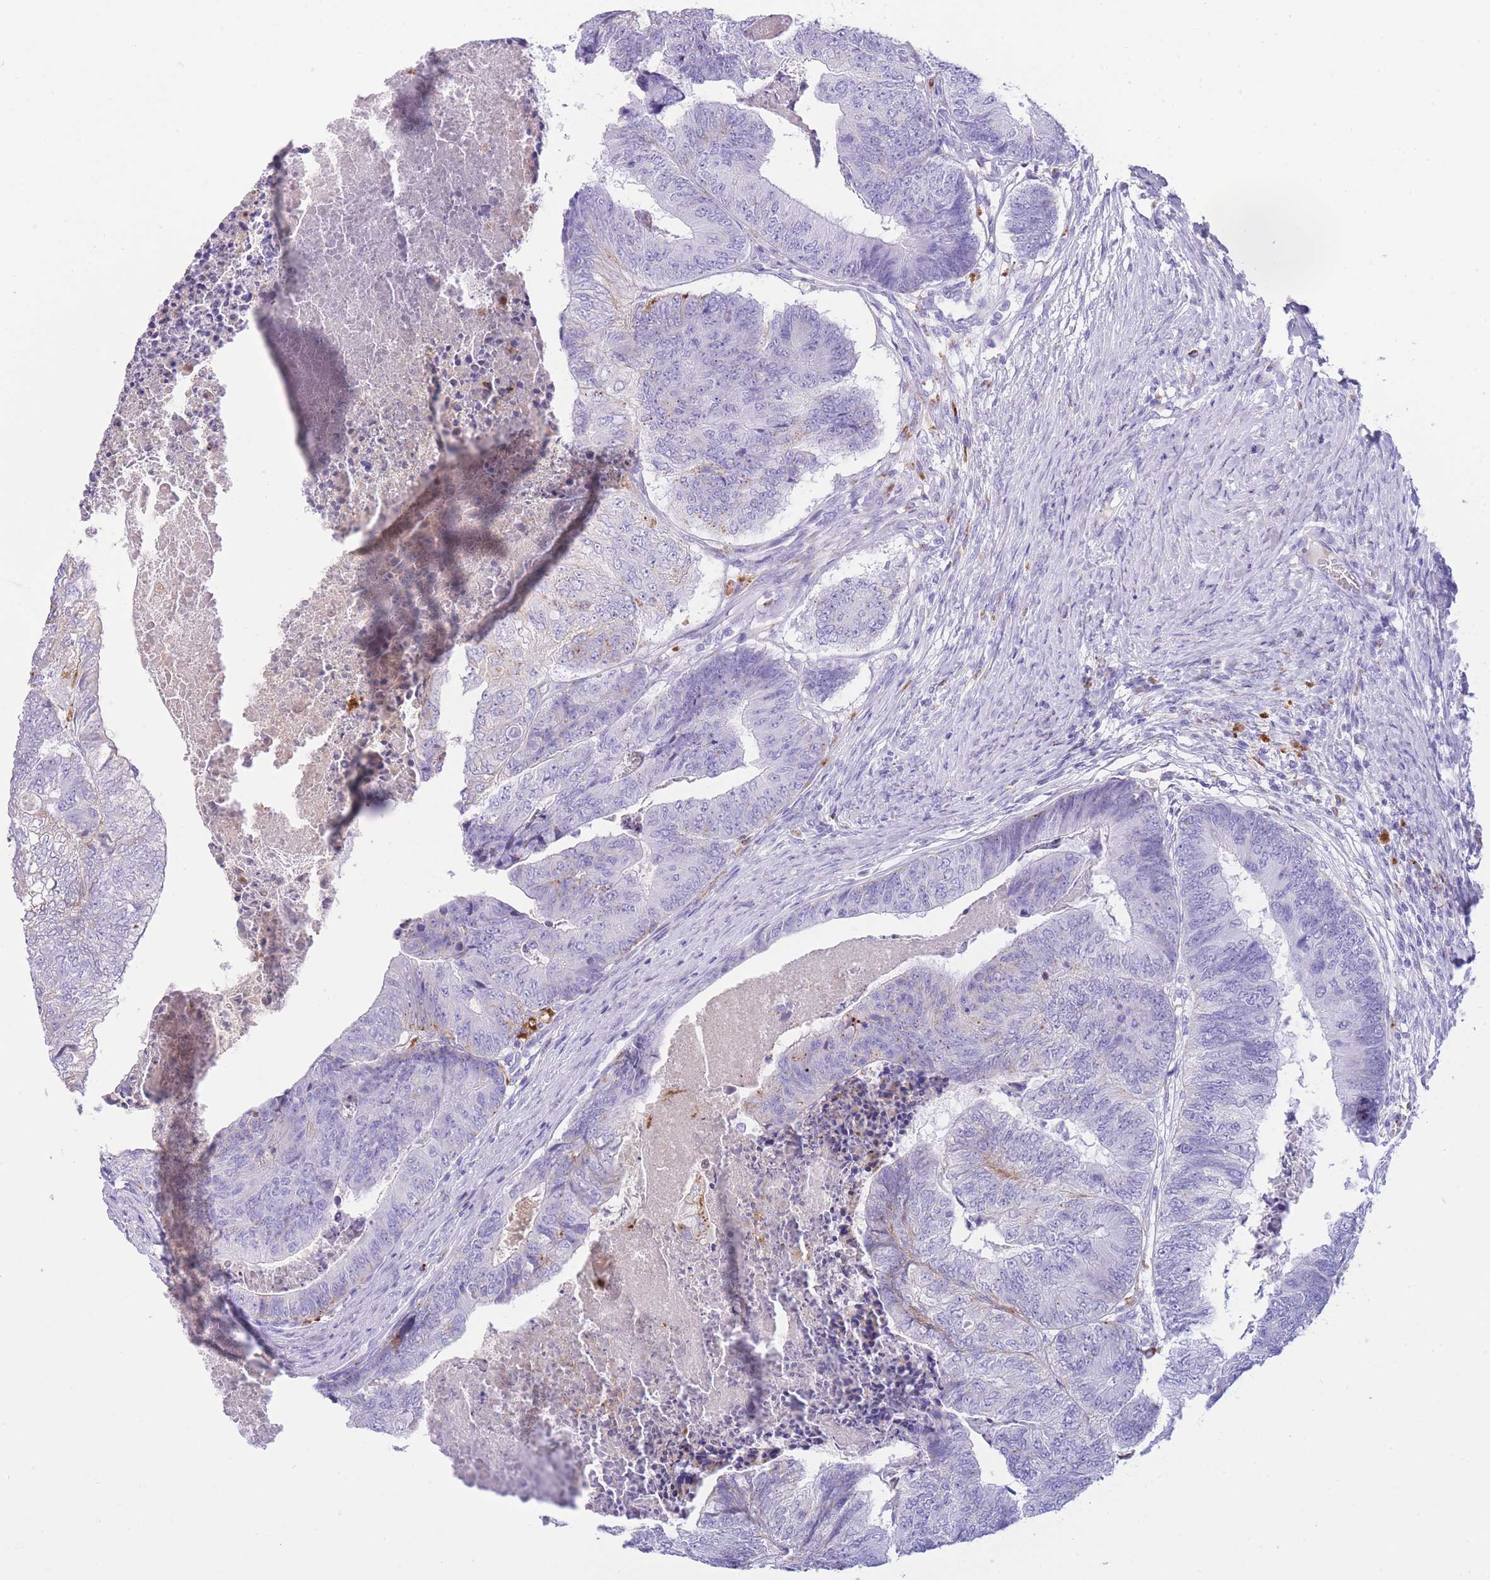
{"staining": {"intensity": "negative", "quantity": "none", "location": "none"}, "tissue": "colorectal cancer", "cell_type": "Tumor cells", "image_type": "cancer", "snomed": [{"axis": "morphology", "description": "Adenocarcinoma, NOS"}, {"axis": "topography", "description": "Colon"}], "caption": "An immunohistochemistry (IHC) micrograph of colorectal cancer is shown. There is no staining in tumor cells of colorectal cancer.", "gene": "PLBD1", "patient": {"sex": "female", "age": 67}}